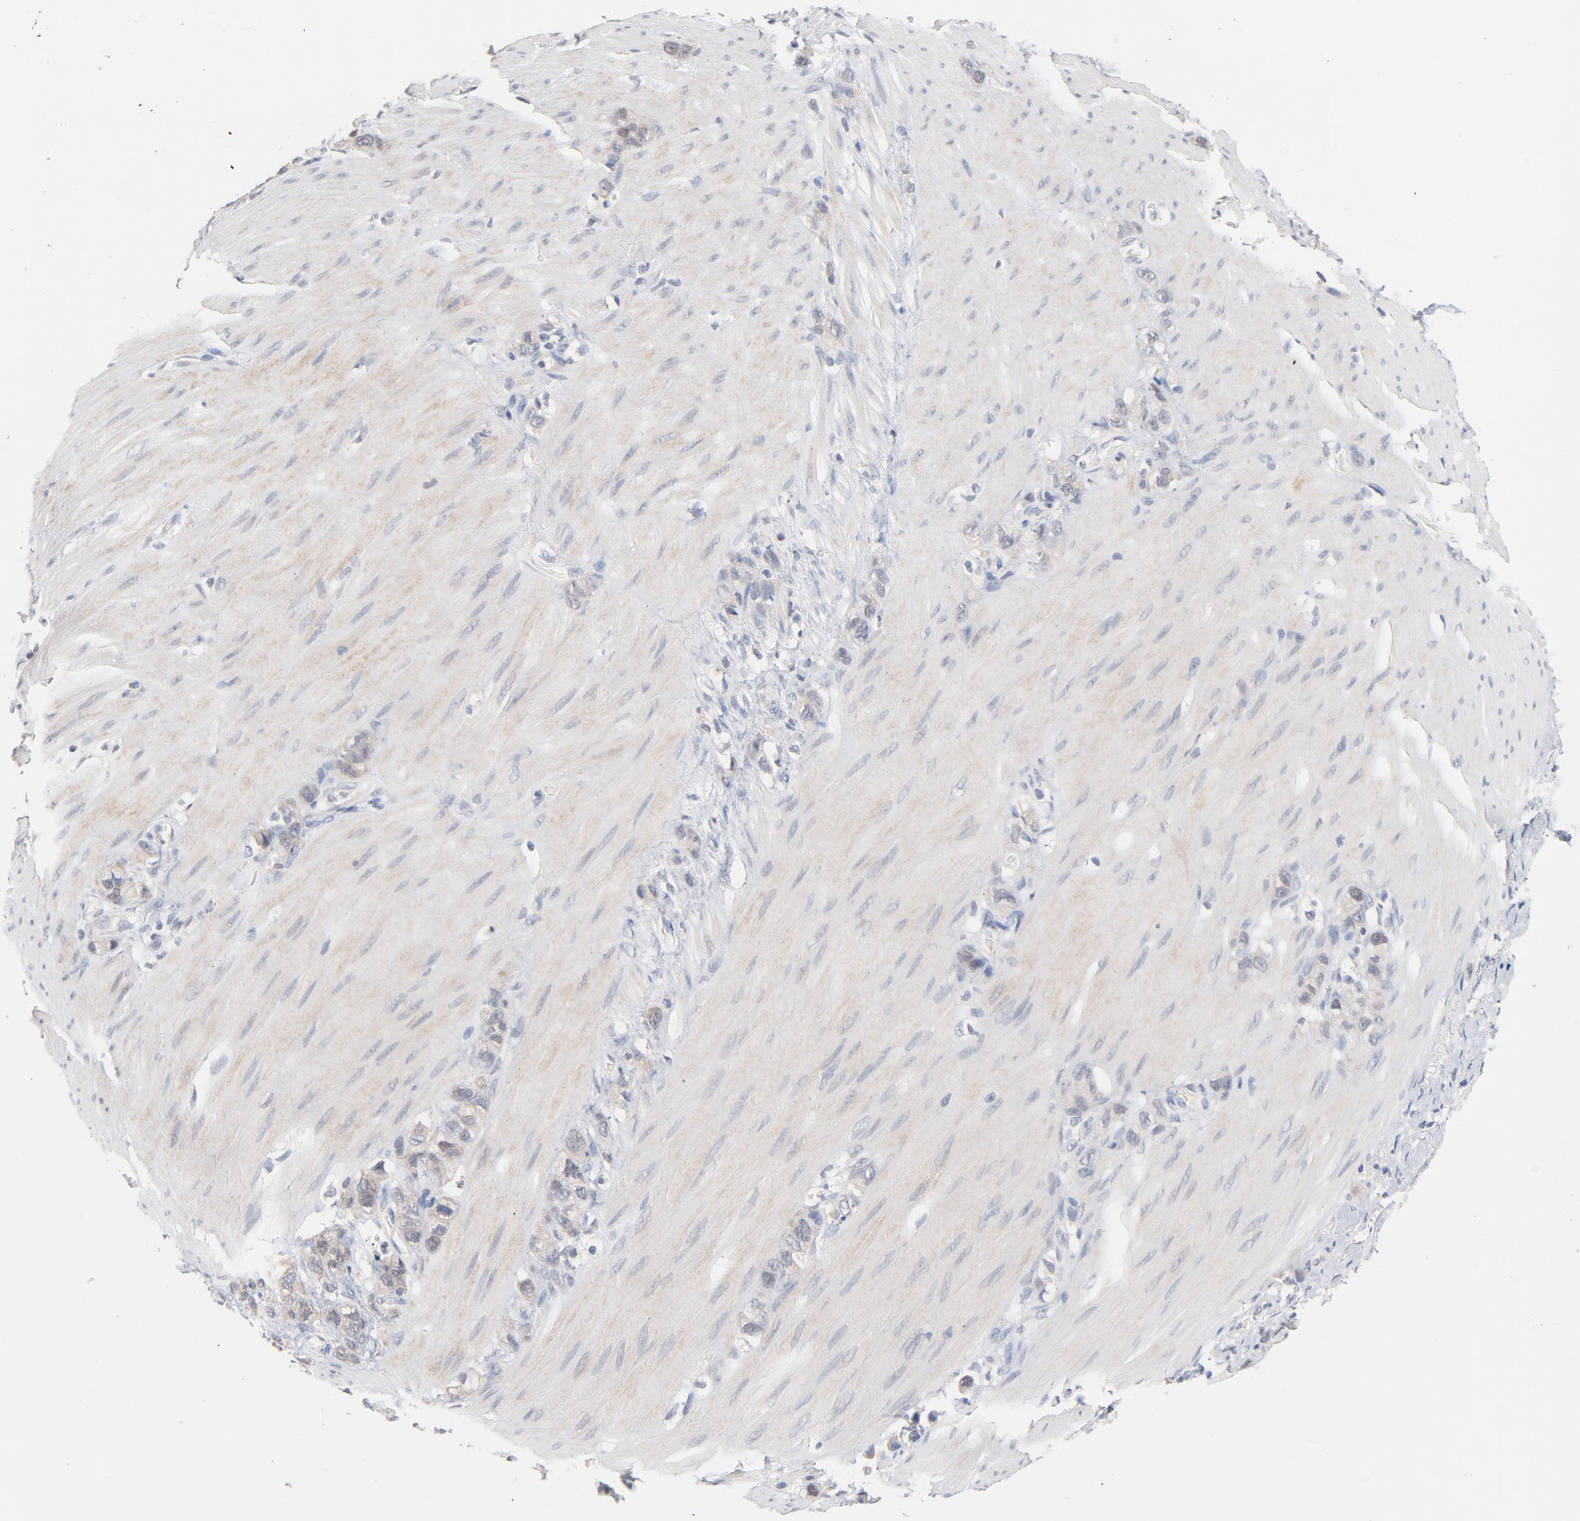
{"staining": {"intensity": "negative", "quantity": "none", "location": "none"}, "tissue": "stomach cancer", "cell_type": "Tumor cells", "image_type": "cancer", "snomed": [{"axis": "morphology", "description": "Normal tissue, NOS"}, {"axis": "morphology", "description": "Adenocarcinoma, NOS"}, {"axis": "morphology", "description": "Adenocarcinoma, High grade"}, {"axis": "topography", "description": "Stomach, upper"}, {"axis": "topography", "description": "Stomach"}], "caption": "IHC image of neoplastic tissue: adenocarcinoma (stomach) stained with DAB demonstrates no significant protein expression in tumor cells. (DAB immunohistochemistry, high magnification).", "gene": "UBL4A", "patient": {"sex": "female", "age": 65}}